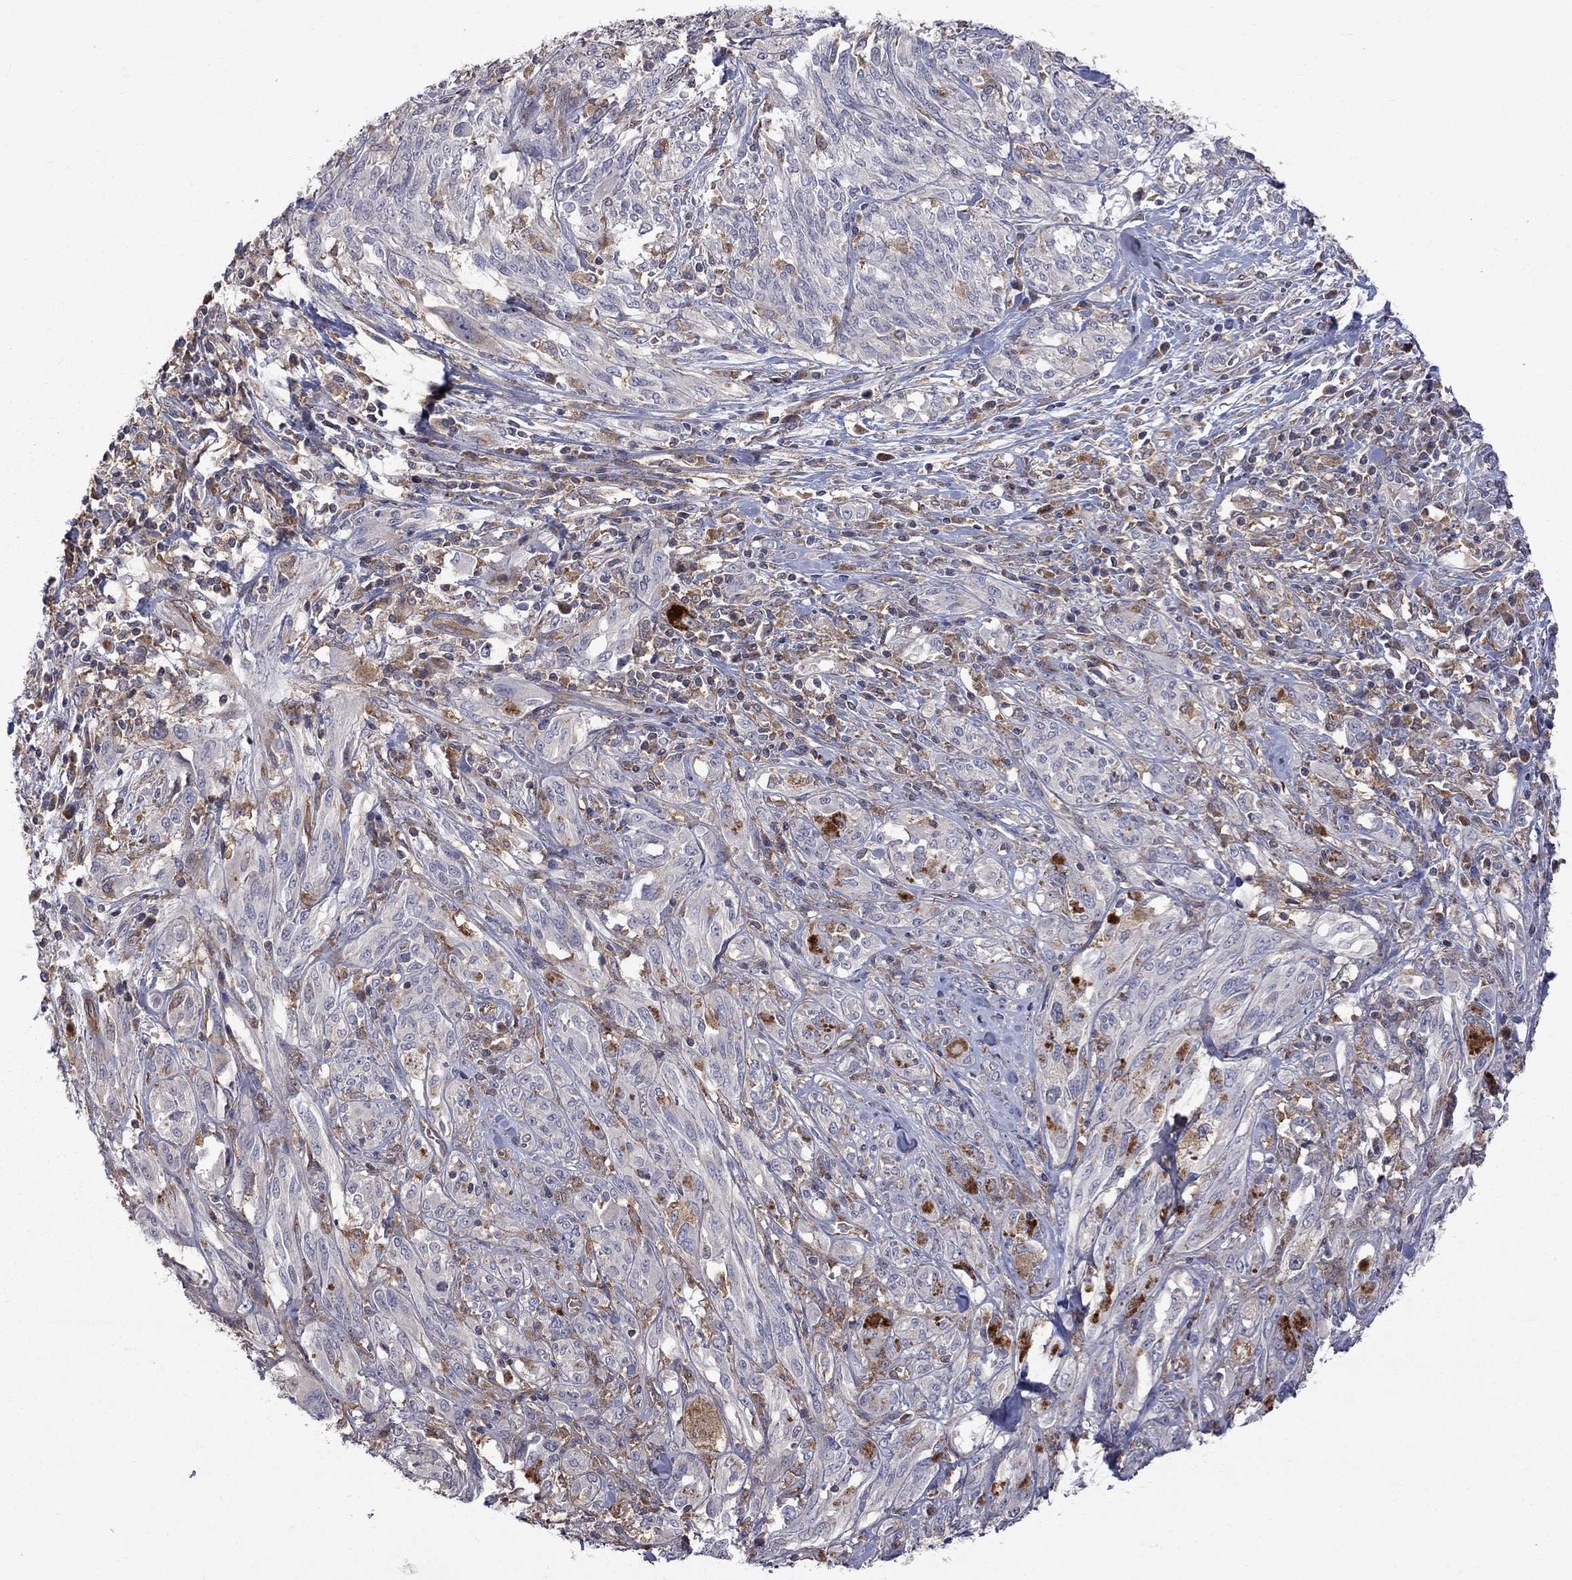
{"staining": {"intensity": "negative", "quantity": "none", "location": "none"}, "tissue": "melanoma", "cell_type": "Tumor cells", "image_type": "cancer", "snomed": [{"axis": "morphology", "description": "Malignant melanoma, NOS"}, {"axis": "topography", "description": "Skin"}], "caption": "Immunohistochemistry (IHC) of human melanoma demonstrates no expression in tumor cells.", "gene": "ABI3", "patient": {"sex": "female", "age": 91}}